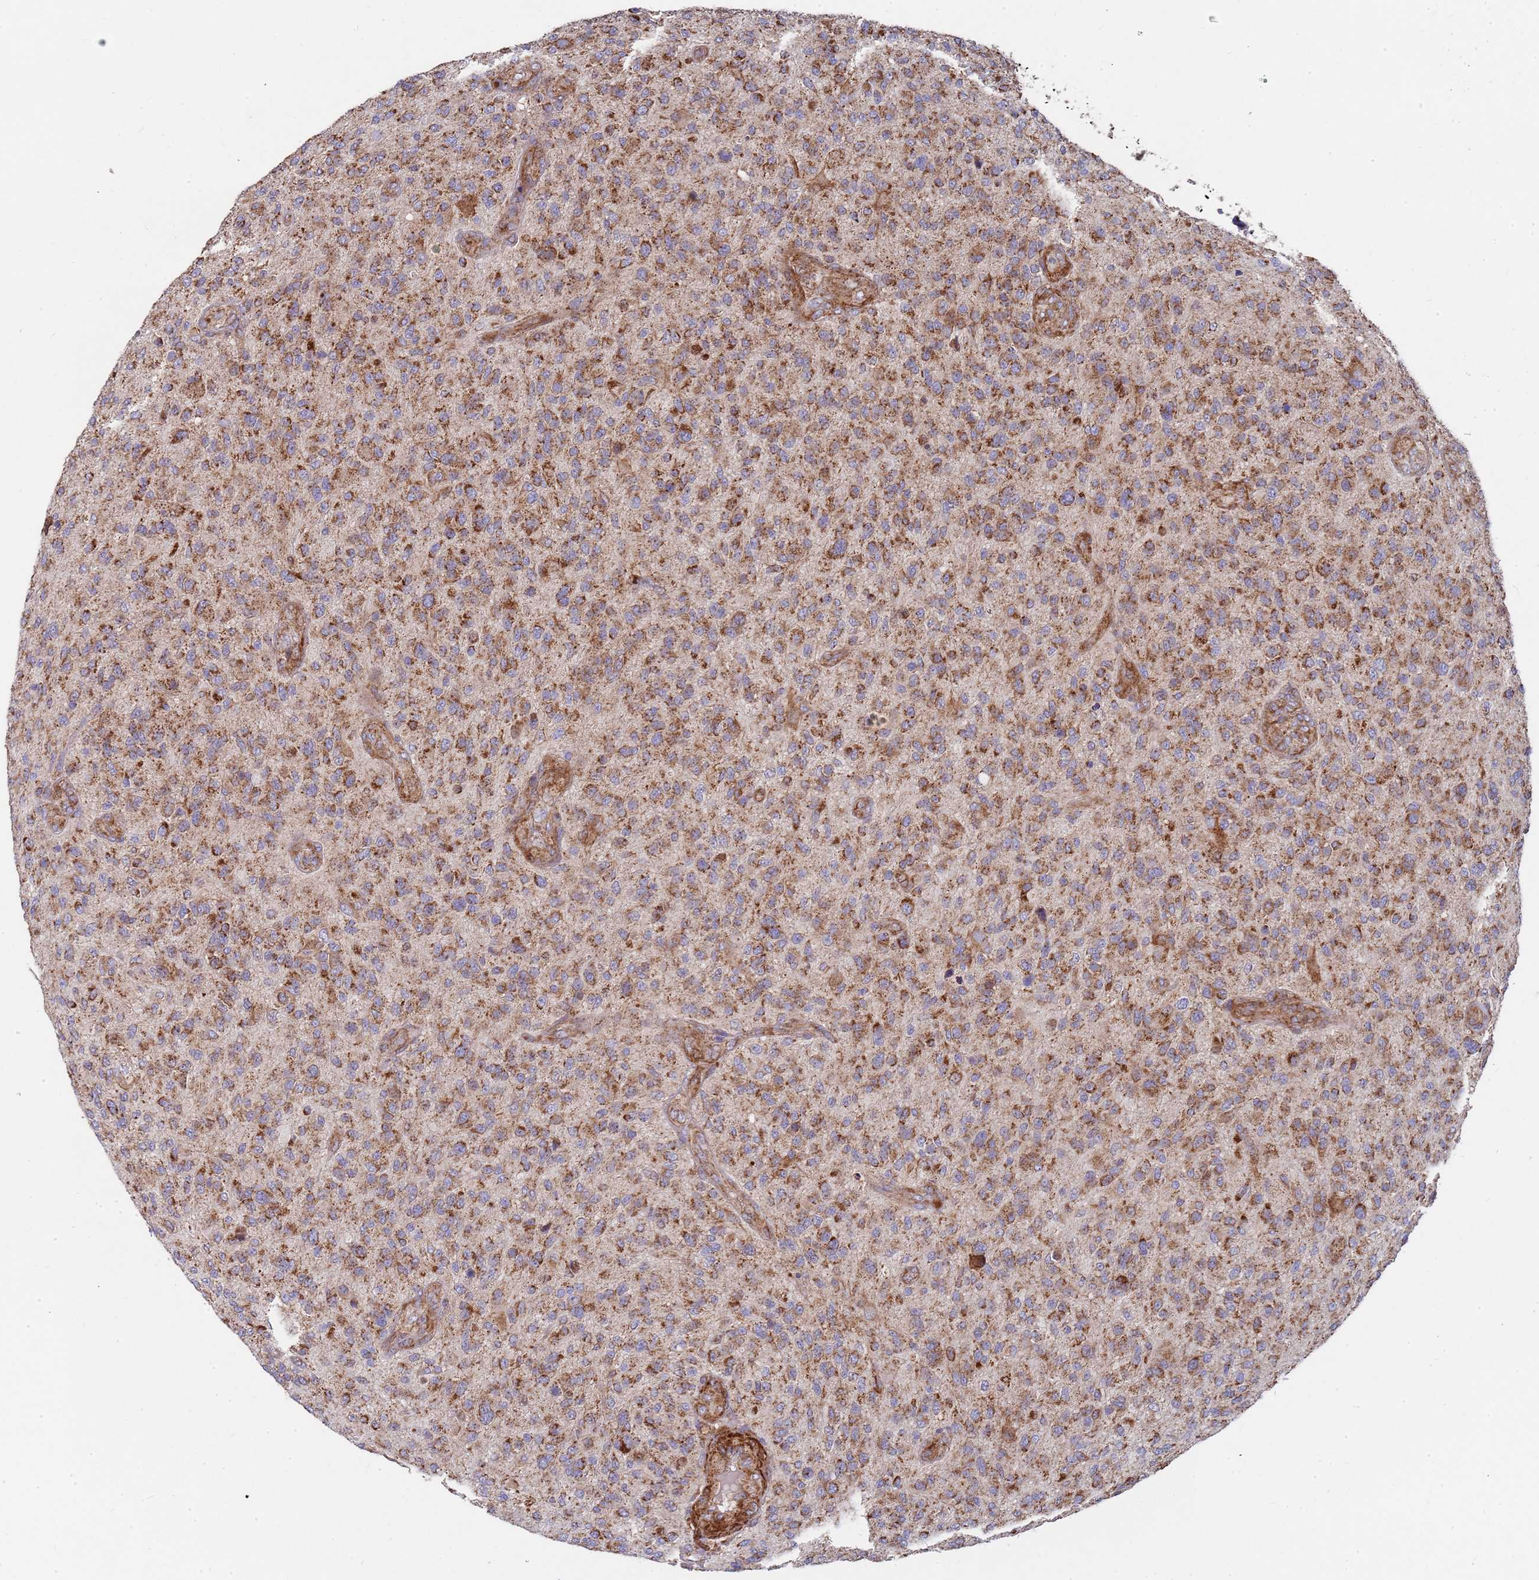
{"staining": {"intensity": "moderate", "quantity": ">75%", "location": "cytoplasmic/membranous"}, "tissue": "glioma", "cell_type": "Tumor cells", "image_type": "cancer", "snomed": [{"axis": "morphology", "description": "Glioma, malignant, High grade"}, {"axis": "topography", "description": "Brain"}], "caption": "Glioma stained with immunohistochemistry shows moderate cytoplasmic/membranous expression in about >75% of tumor cells. Nuclei are stained in blue.", "gene": "WDFY3", "patient": {"sex": "male", "age": 47}}